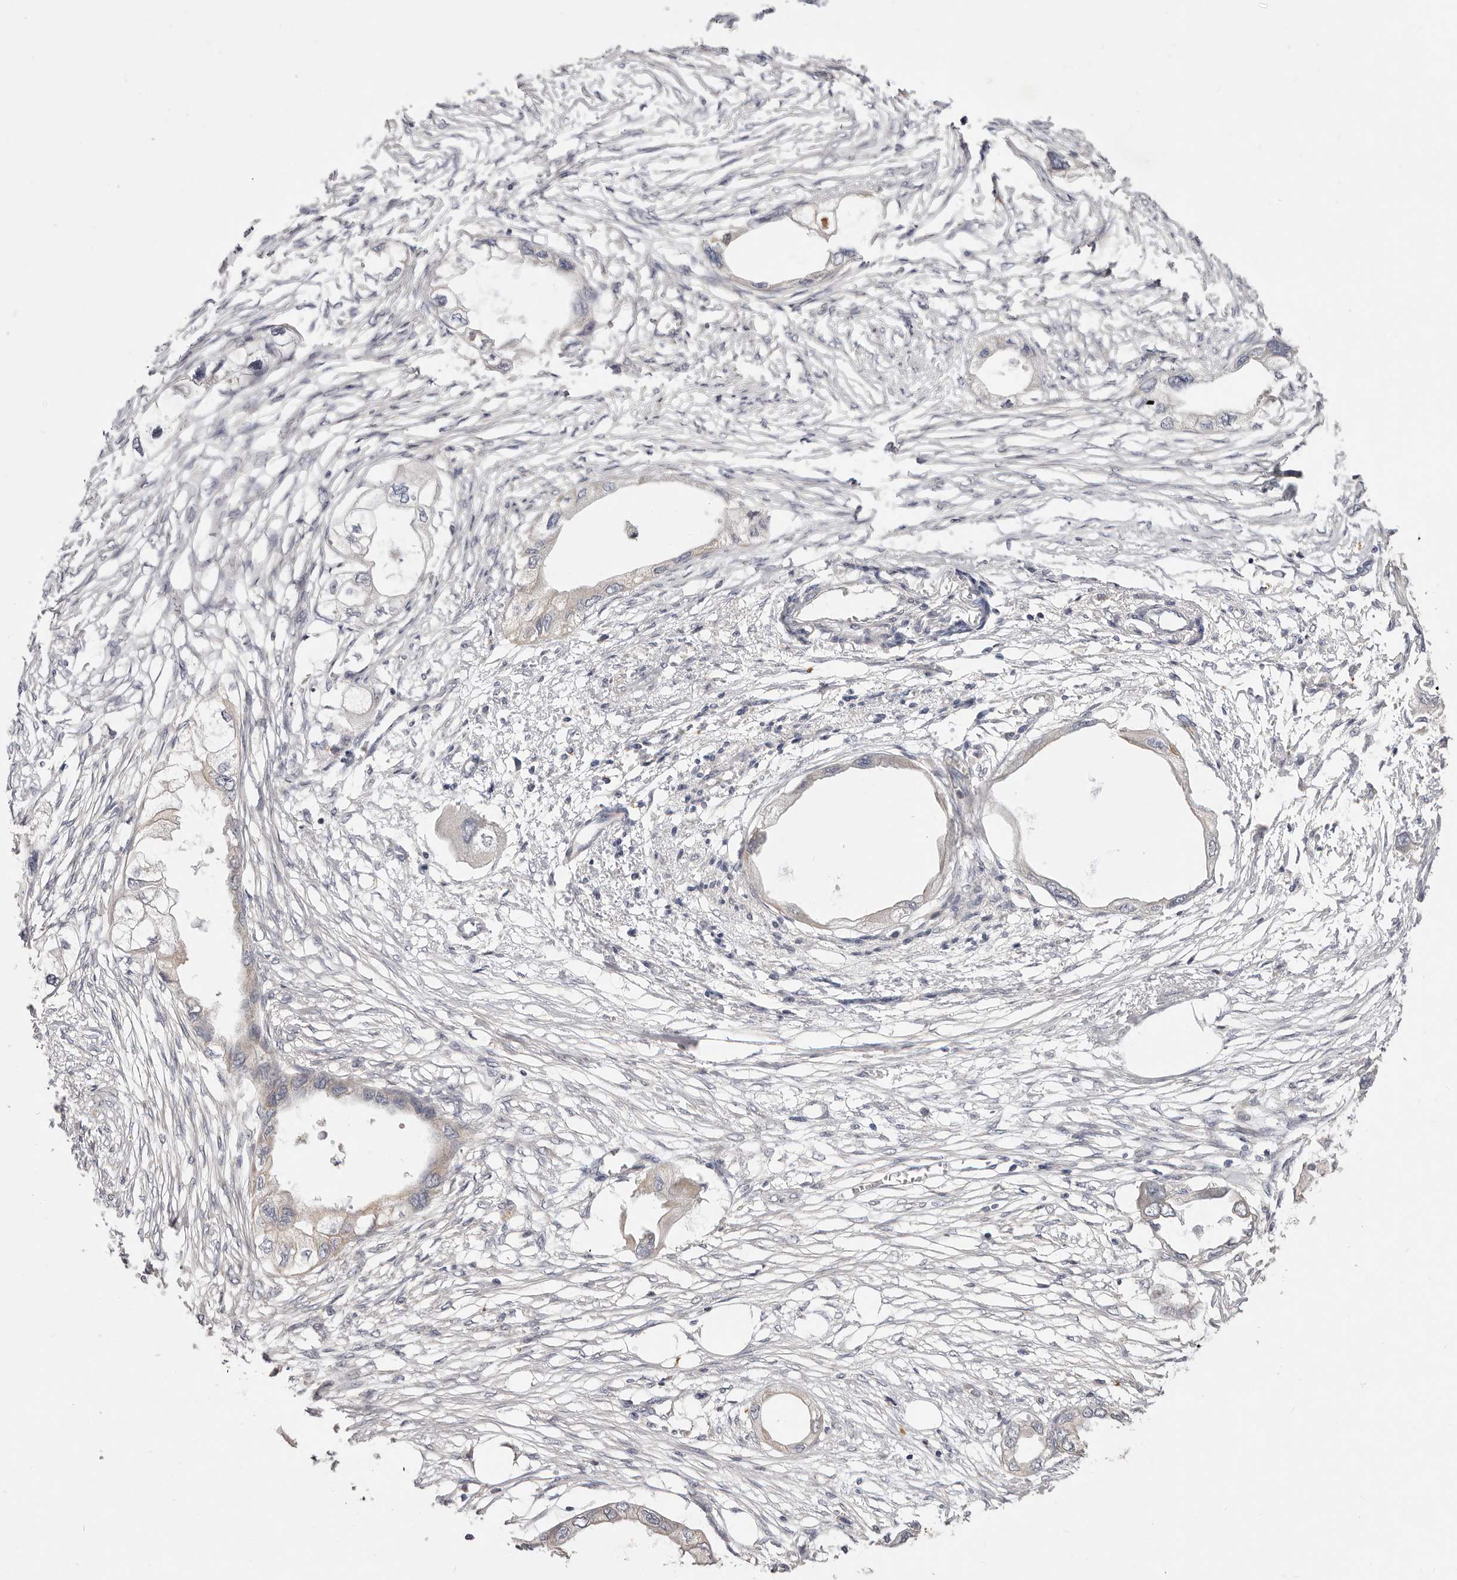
{"staining": {"intensity": "negative", "quantity": "none", "location": "none"}, "tissue": "endometrial cancer", "cell_type": "Tumor cells", "image_type": "cancer", "snomed": [{"axis": "morphology", "description": "Adenocarcinoma, NOS"}, {"axis": "morphology", "description": "Adenocarcinoma, metastatic, NOS"}, {"axis": "topography", "description": "Adipose tissue"}, {"axis": "topography", "description": "Endometrium"}], "caption": "A histopathology image of human endometrial cancer (adenocarcinoma) is negative for staining in tumor cells.", "gene": "ADAMTS9", "patient": {"sex": "female", "age": 67}}